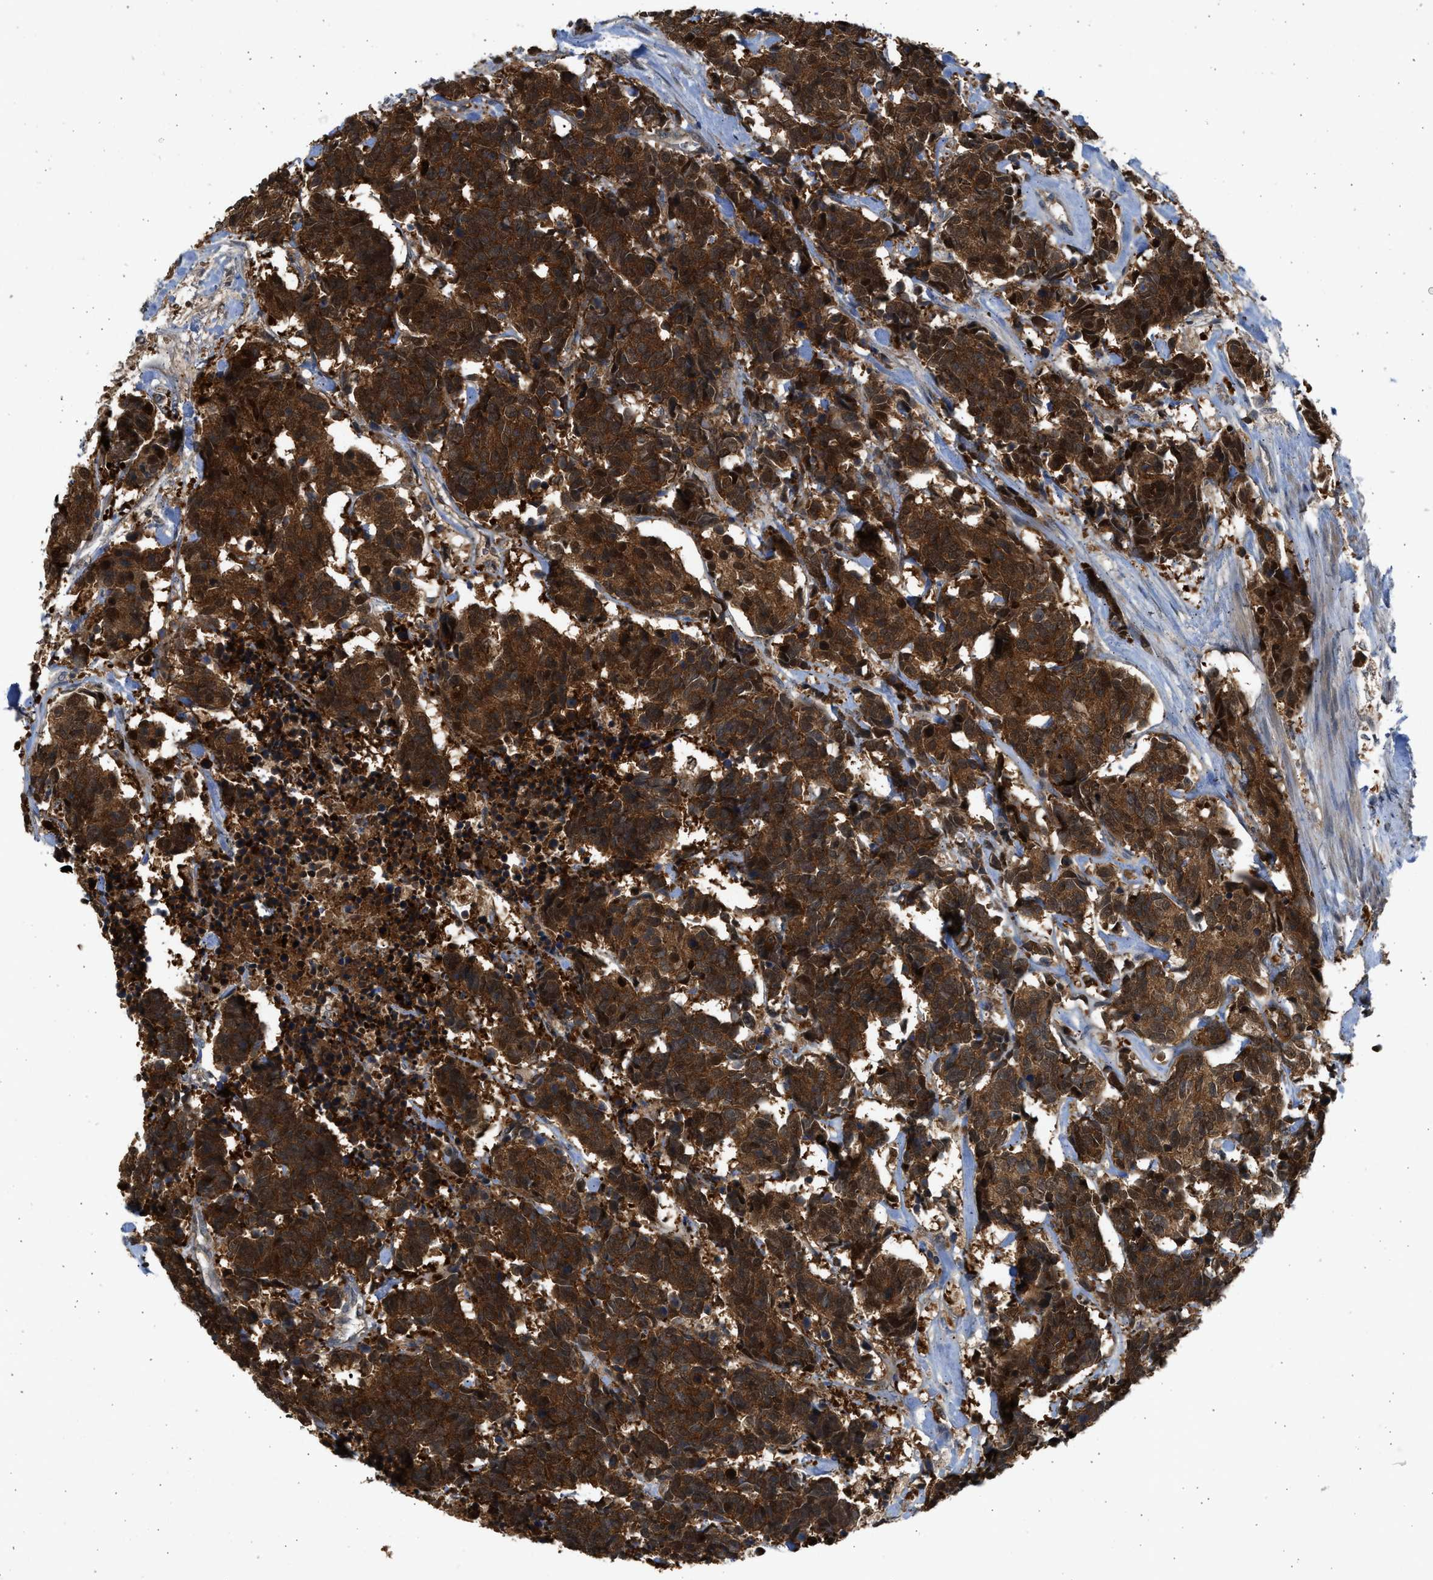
{"staining": {"intensity": "strong", "quantity": ">75%", "location": "cytoplasmic/membranous"}, "tissue": "carcinoid", "cell_type": "Tumor cells", "image_type": "cancer", "snomed": [{"axis": "morphology", "description": "Carcinoma, NOS"}, {"axis": "morphology", "description": "Carcinoid, malignant, NOS"}, {"axis": "topography", "description": "Urinary bladder"}], "caption": "Carcinoid stained with immunohistochemistry shows strong cytoplasmic/membranous expression in approximately >75% of tumor cells.", "gene": "MAPK7", "patient": {"sex": "male", "age": 57}}